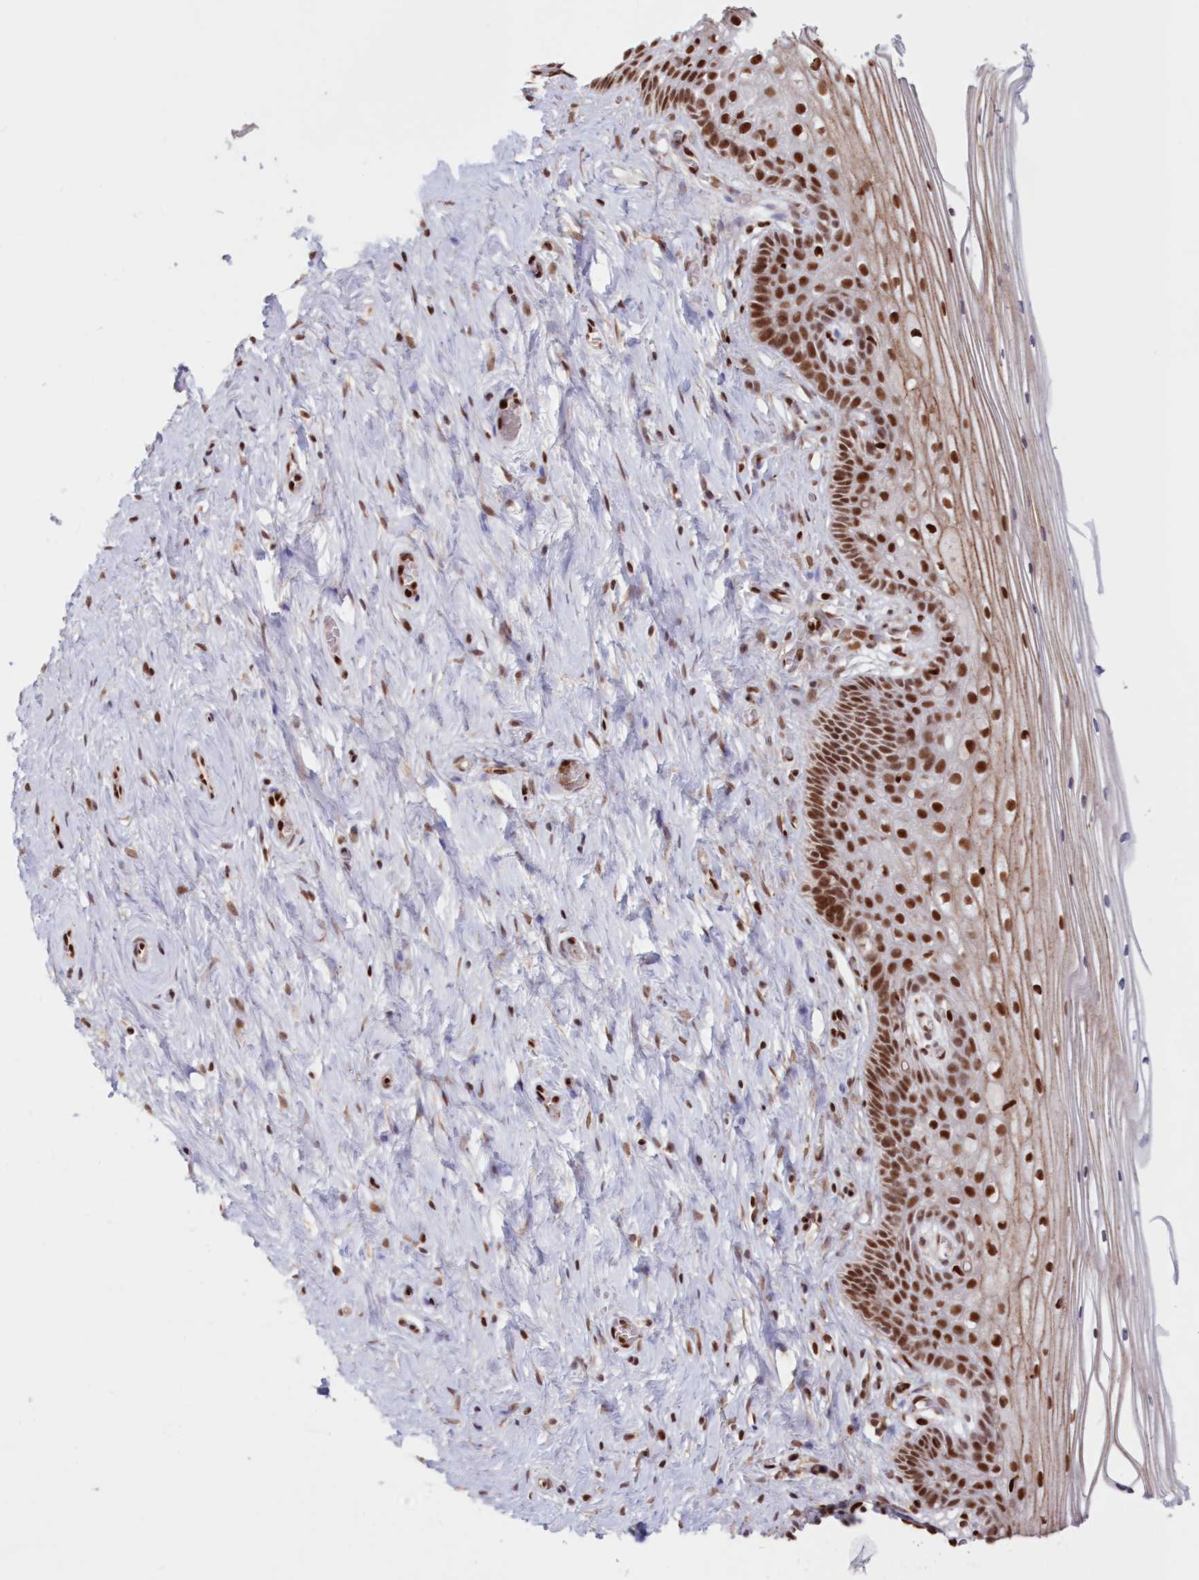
{"staining": {"intensity": "strong", "quantity": ">75%", "location": "cytoplasmic/membranous,nuclear"}, "tissue": "cervix", "cell_type": "Glandular cells", "image_type": "normal", "snomed": [{"axis": "morphology", "description": "Normal tissue, NOS"}, {"axis": "topography", "description": "Cervix"}], "caption": "Strong cytoplasmic/membranous,nuclear expression for a protein is present in about >75% of glandular cells of benign cervix using immunohistochemistry.", "gene": "POLR2B", "patient": {"sex": "female", "age": 33}}